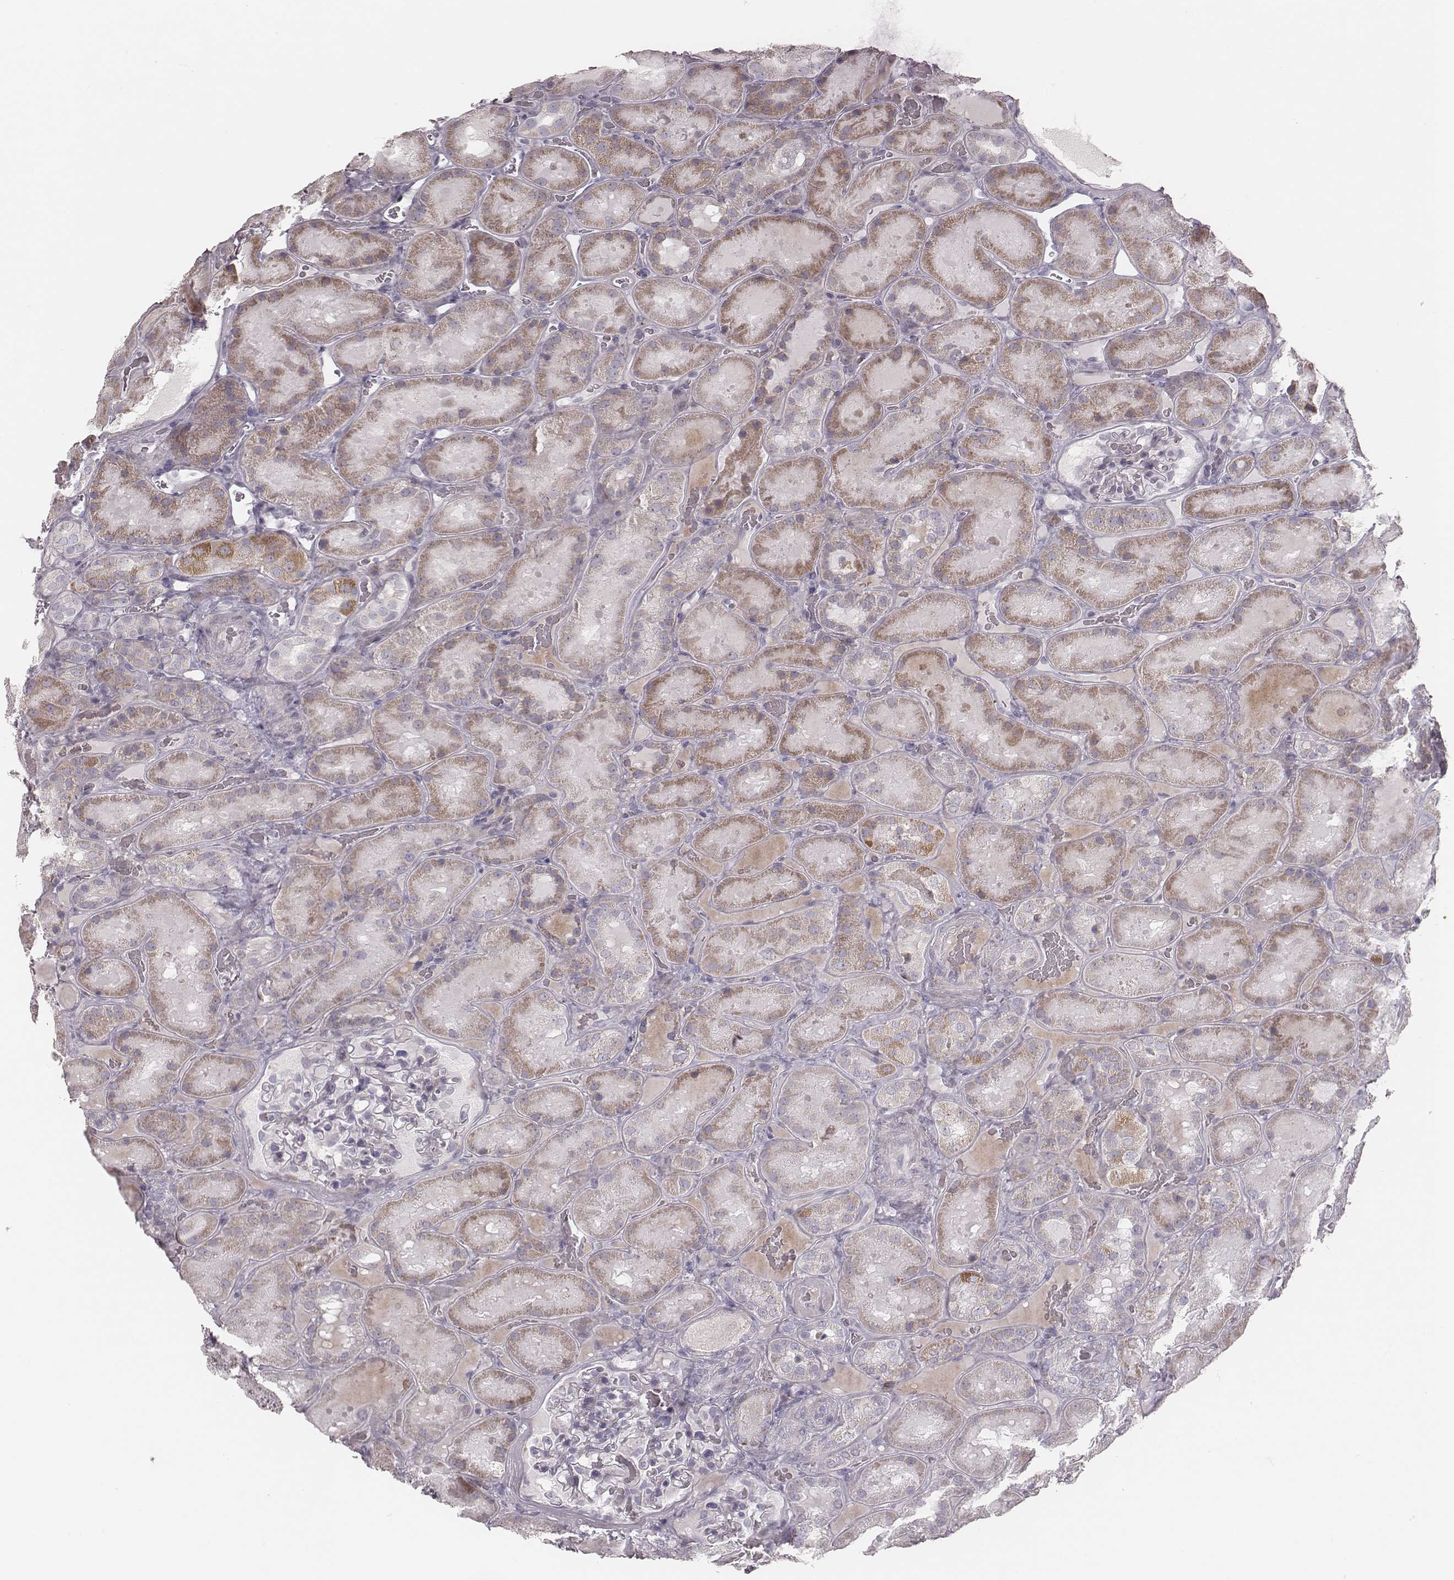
{"staining": {"intensity": "negative", "quantity": "none", "location": "none"}, "tissue": "kidney", "cell_type": "Cells in glomeruli", "image_type": "normal", "snomed": [{"axis": "morphology", "description": "Normal tissue, NOS"}, {"axis": "topography", "description": "Kidney"}], "caption": "IHC photomicrograph of benign human kidney stained for a protein (brown), which exhibits no staining in cells in glomeruli.", "gene": "KIF5C", "patient": {"sex": "male", "age": 73}}